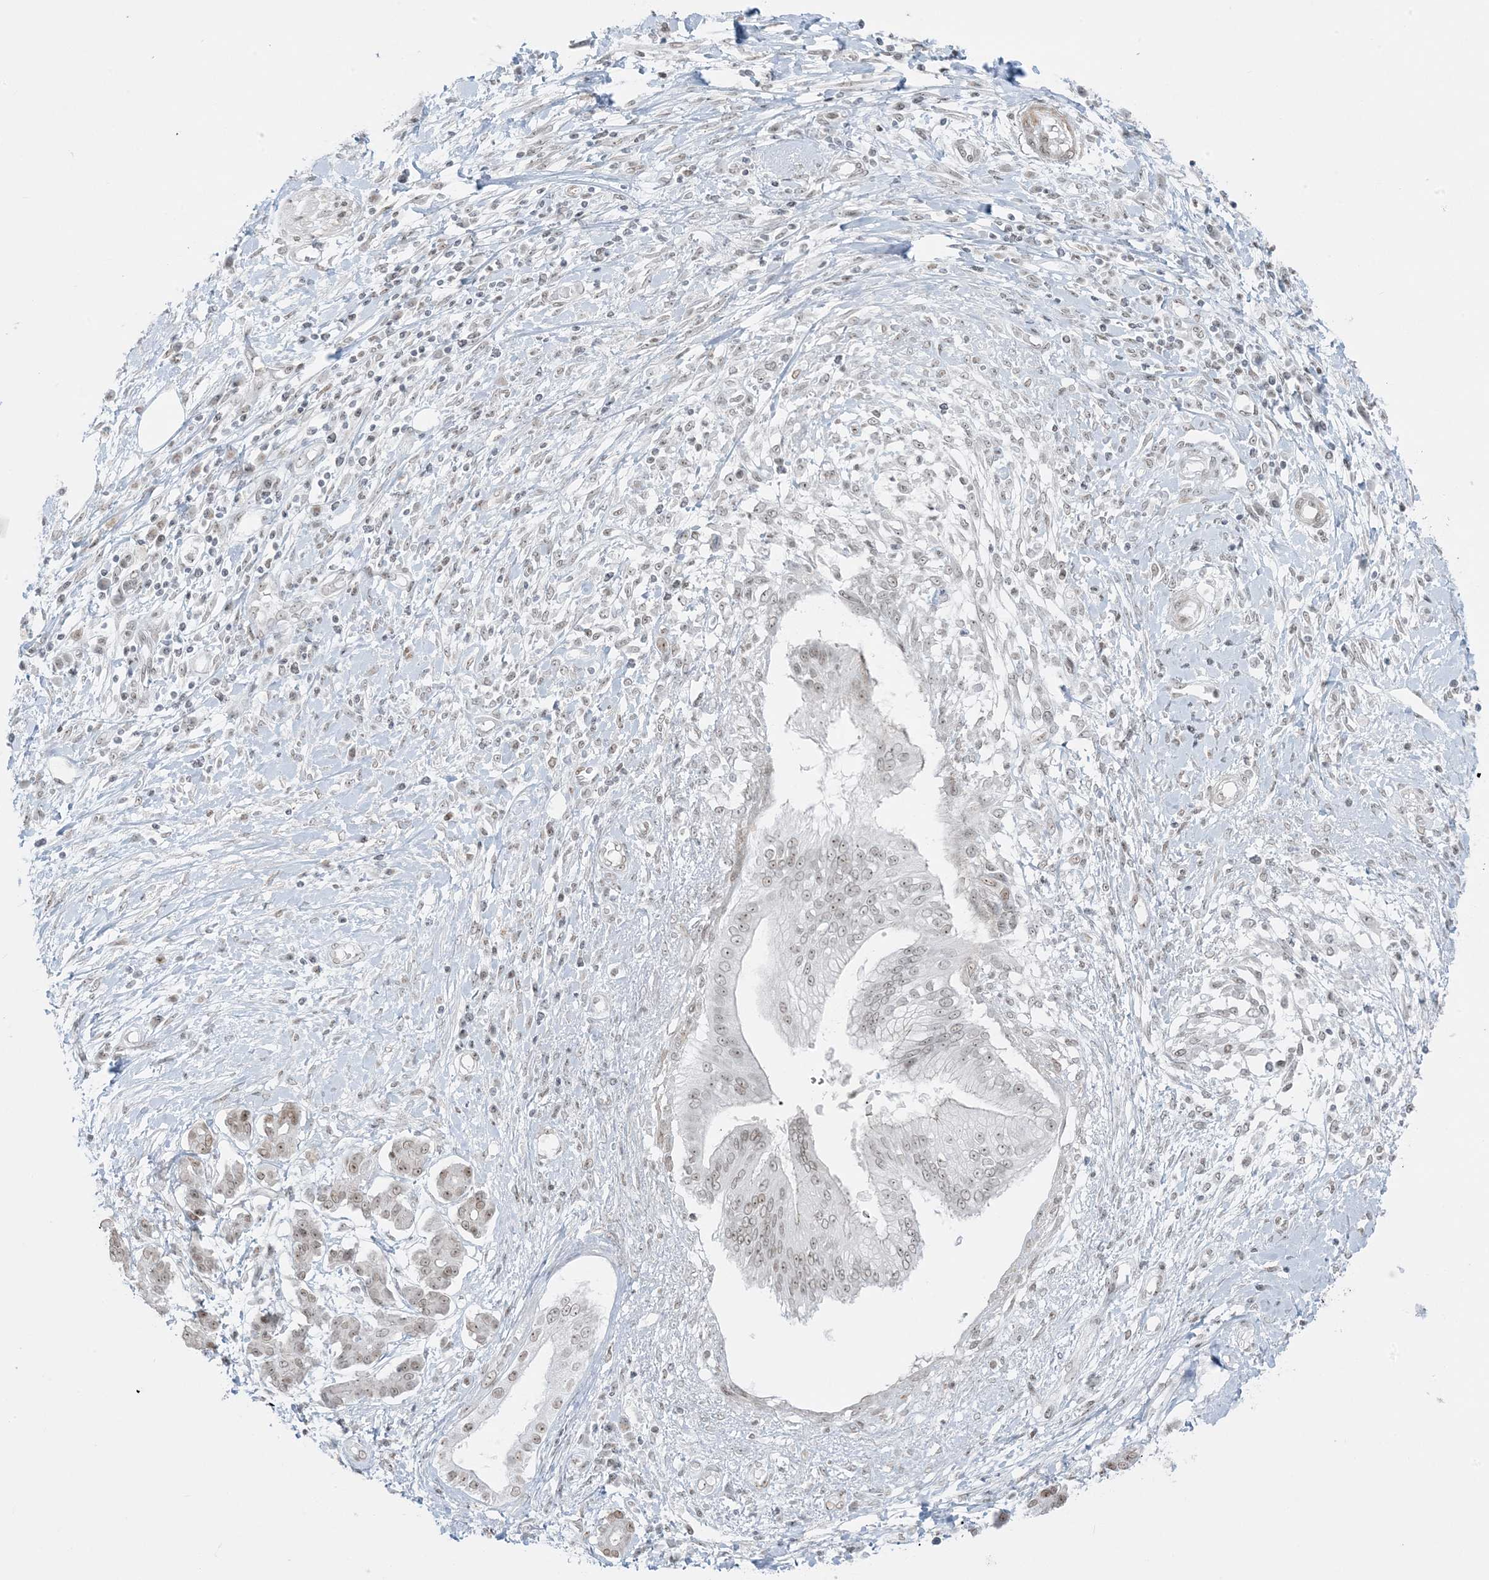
{"staining": {"intensity": "negative", "quantity": "none", "location": "none"}, "tissue": "pancreatic cancer", "cell_type": "Tumor cells", "image_type": "cancer", "snomed": [{"axis": "morphology", "description": "Adenocarcinoma, NOS"}, {"axis": "topography", "description": "Pancreas"}], "caption": "High power microscopy photomicrograph of an immunohistochemistry (IHC) micrograph of pancreatic cancer, revealing no significant staining in tumor cells.", "gene": "ZNF787", "patient": {"sex": "female", "age": 56}}